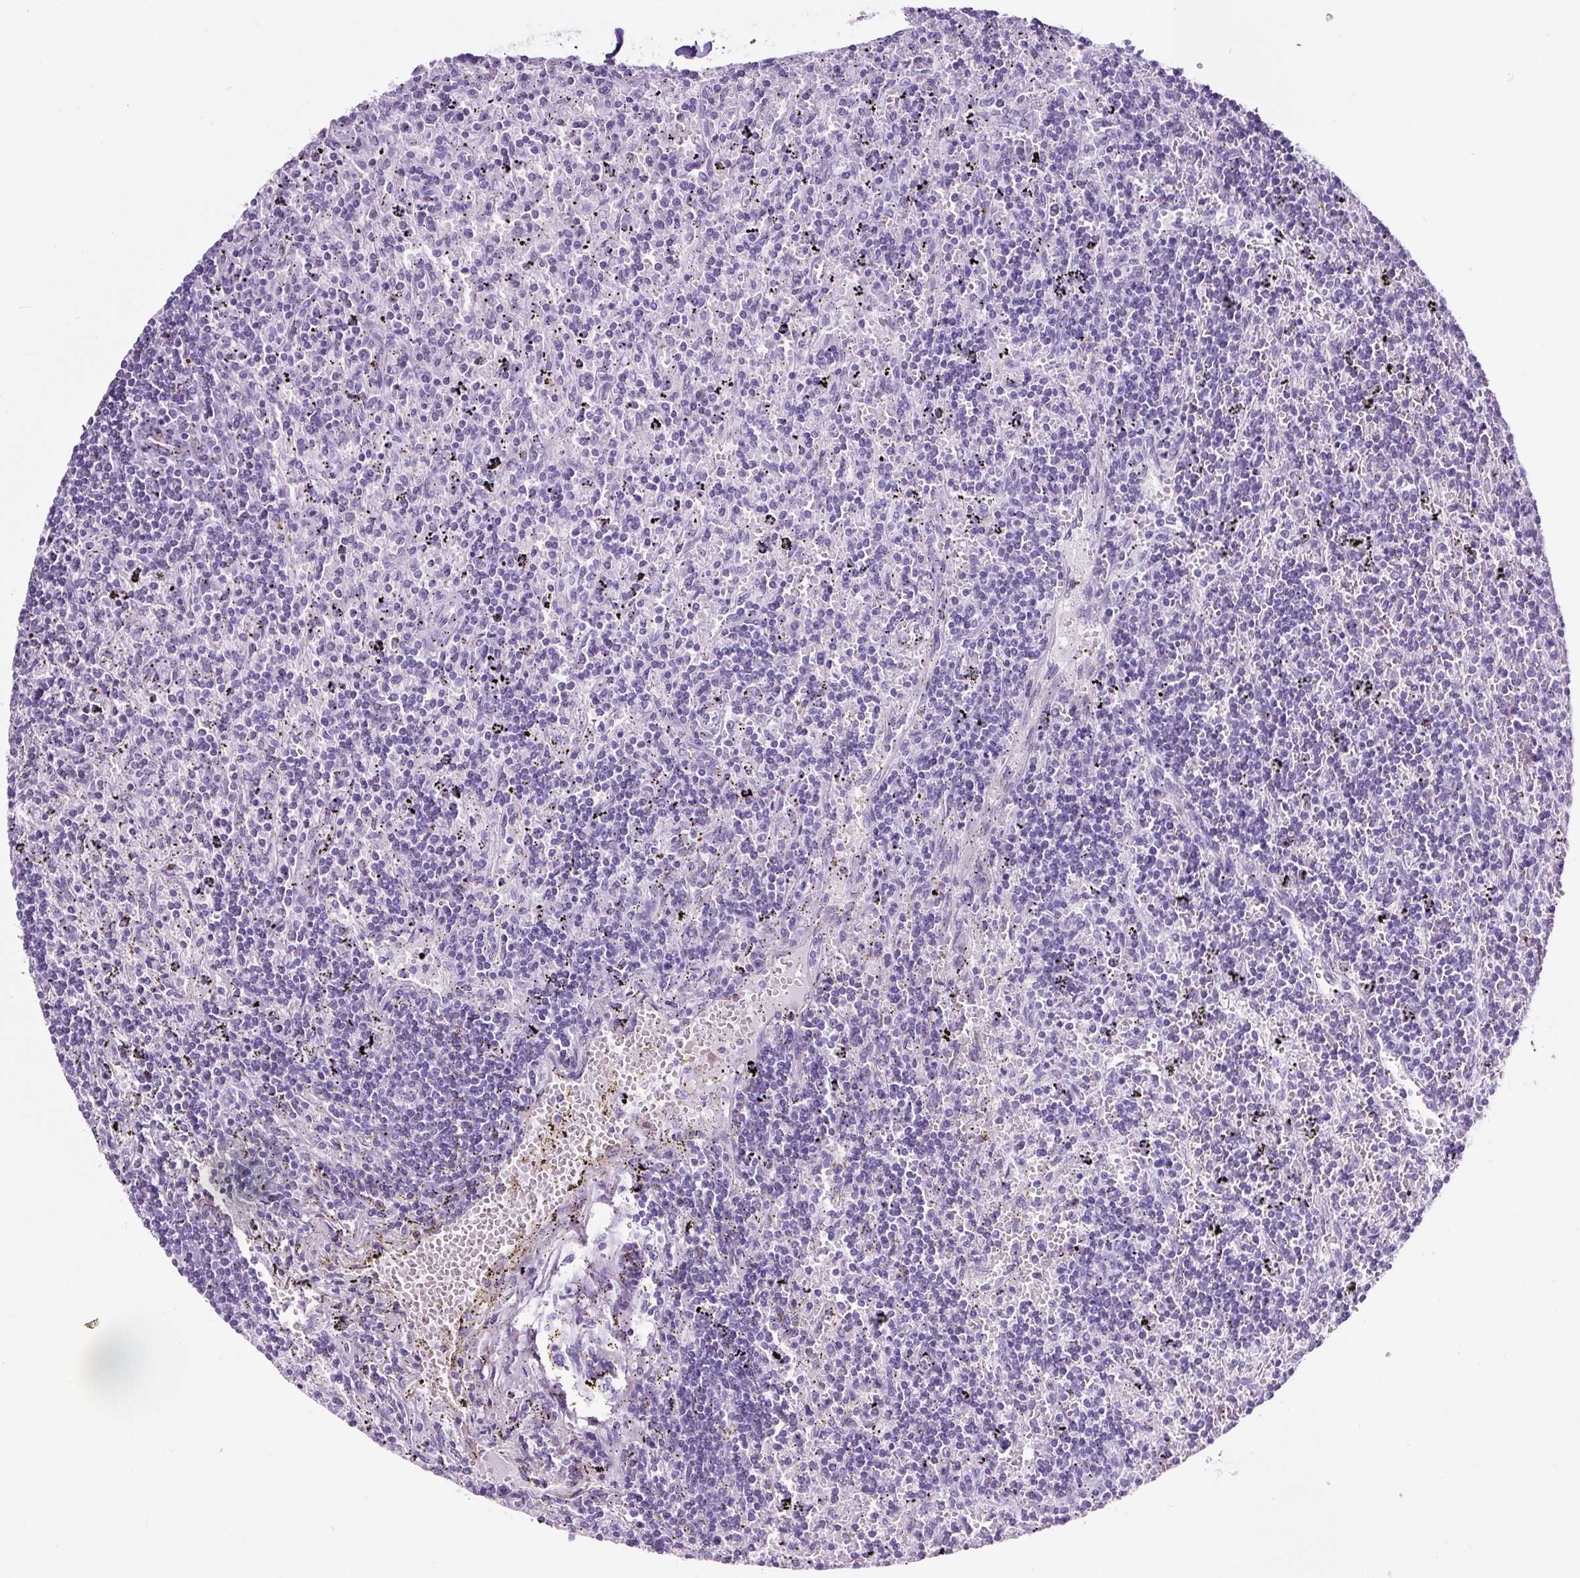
{"staining": {"intensity": "negative", "quantity": "none", "location": "none"}, "tissue": "lymphoma", "cell_type": "Tumor cells", "image_type": "cancer", "snomed": [{"axis": "morphology", "description": "Malignant lymphoma, non-Hodgkin's type, Low grade"}, {"axis": "topography", "description": "Spleen"}], "caption": "A micrograph of human low-grade malignant lymphoma, non-Hodgkin's type is negative for staining in tumor cells.", "gene": "TMEM200B", "patient": {"sex": "male", "age": 76}}